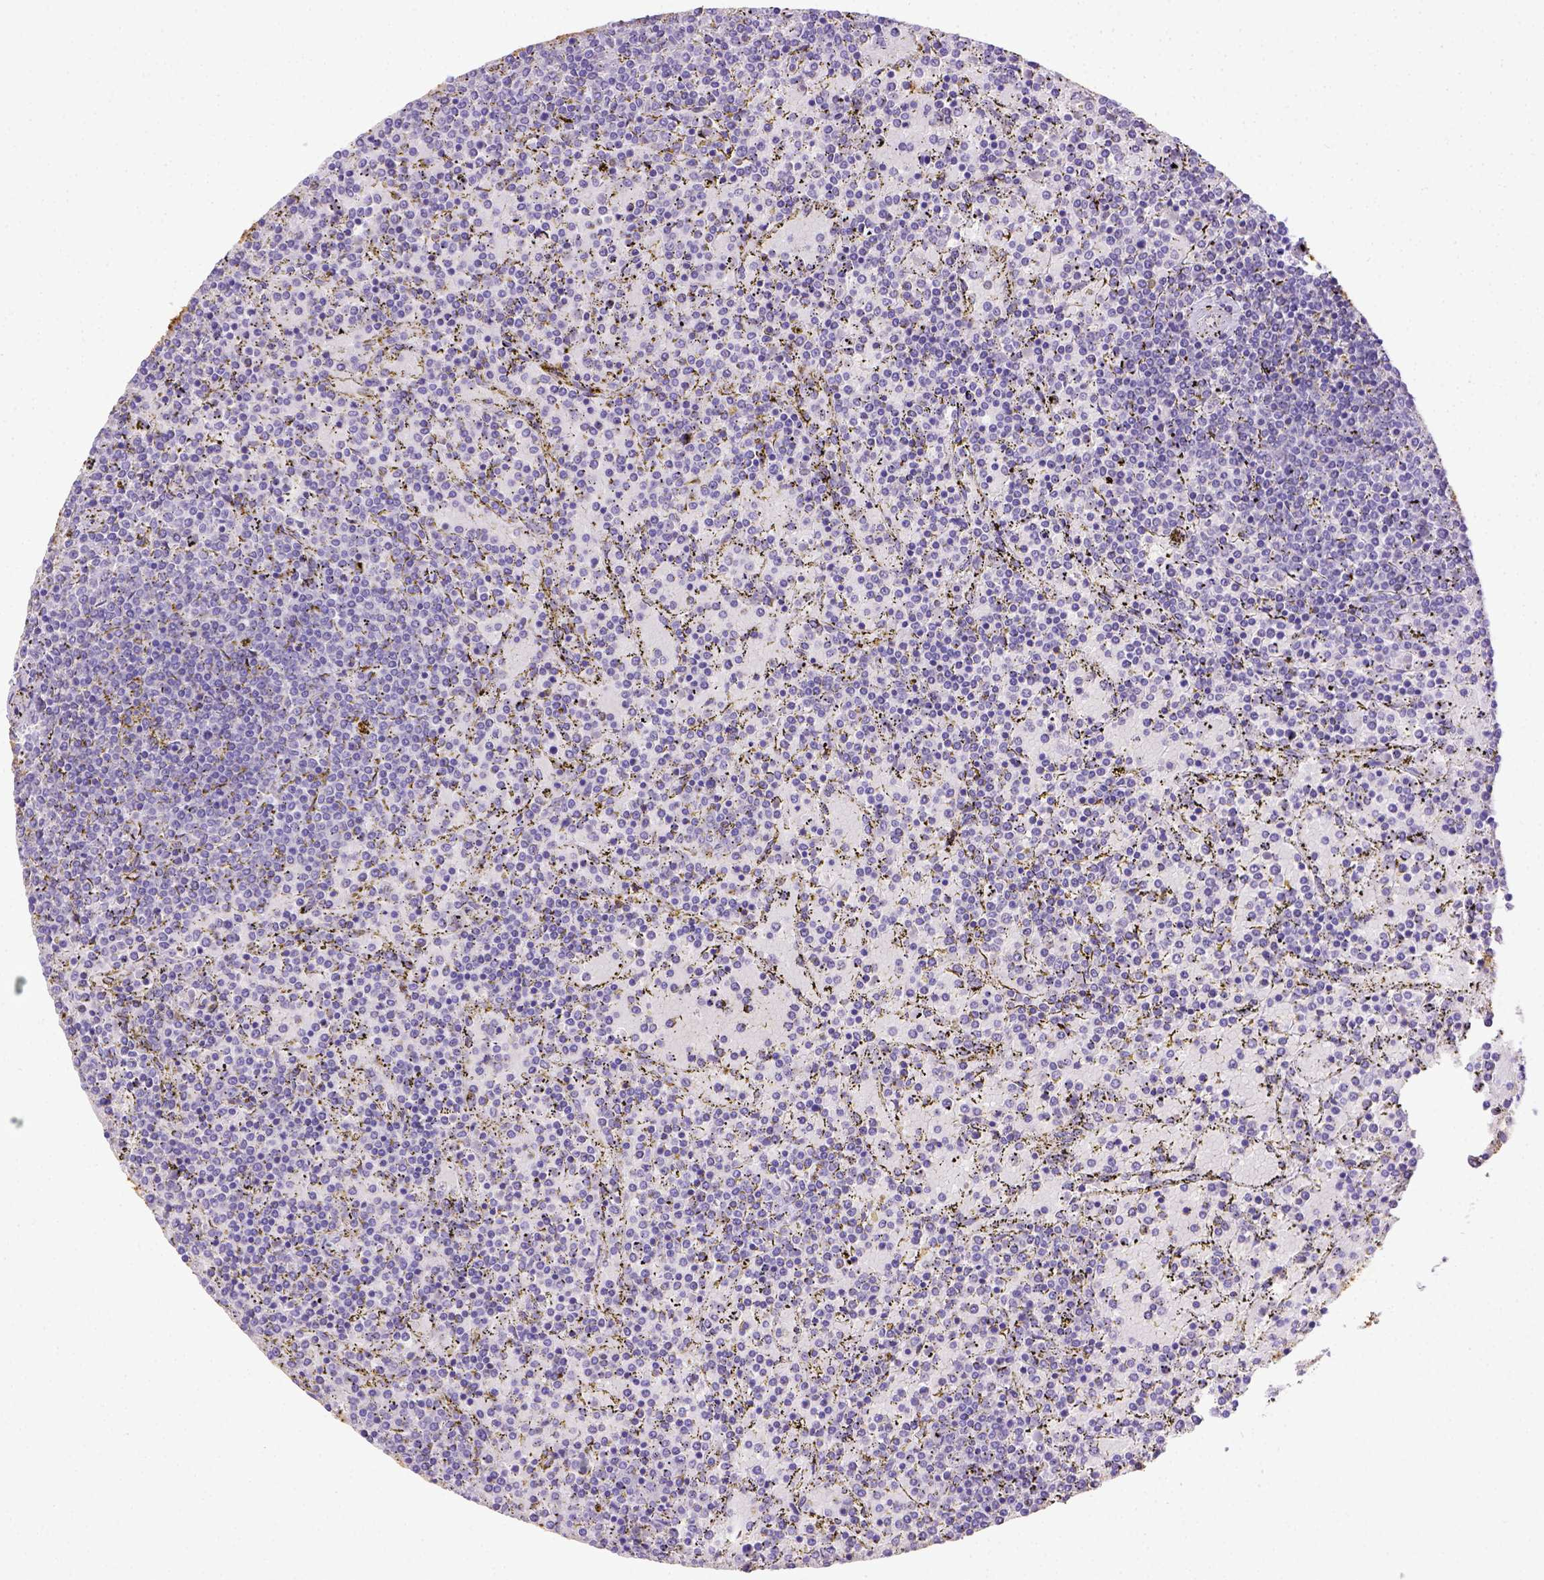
{"staining": {"intensity": "negative", "quantity": "none", "location": "none"}, "tissue": "lymphoma", "cell_type": "Tumor cells", "image_type": "cancer", "snomed": [{"axis": "morphology", "description": "Malignant lymphoma, non-Hodgkin's type, Low grade"}, {"axis": "topography", "description": "Spleen"}], "caption": "Malignant lymphoma, non-Hodgkin's type (low-grade) stained for a protein using immunohistochemistry exhibits no positivity tumor cells.", "gene": "B3GAT1", "patient": {"sex": "female", "age": 77}}